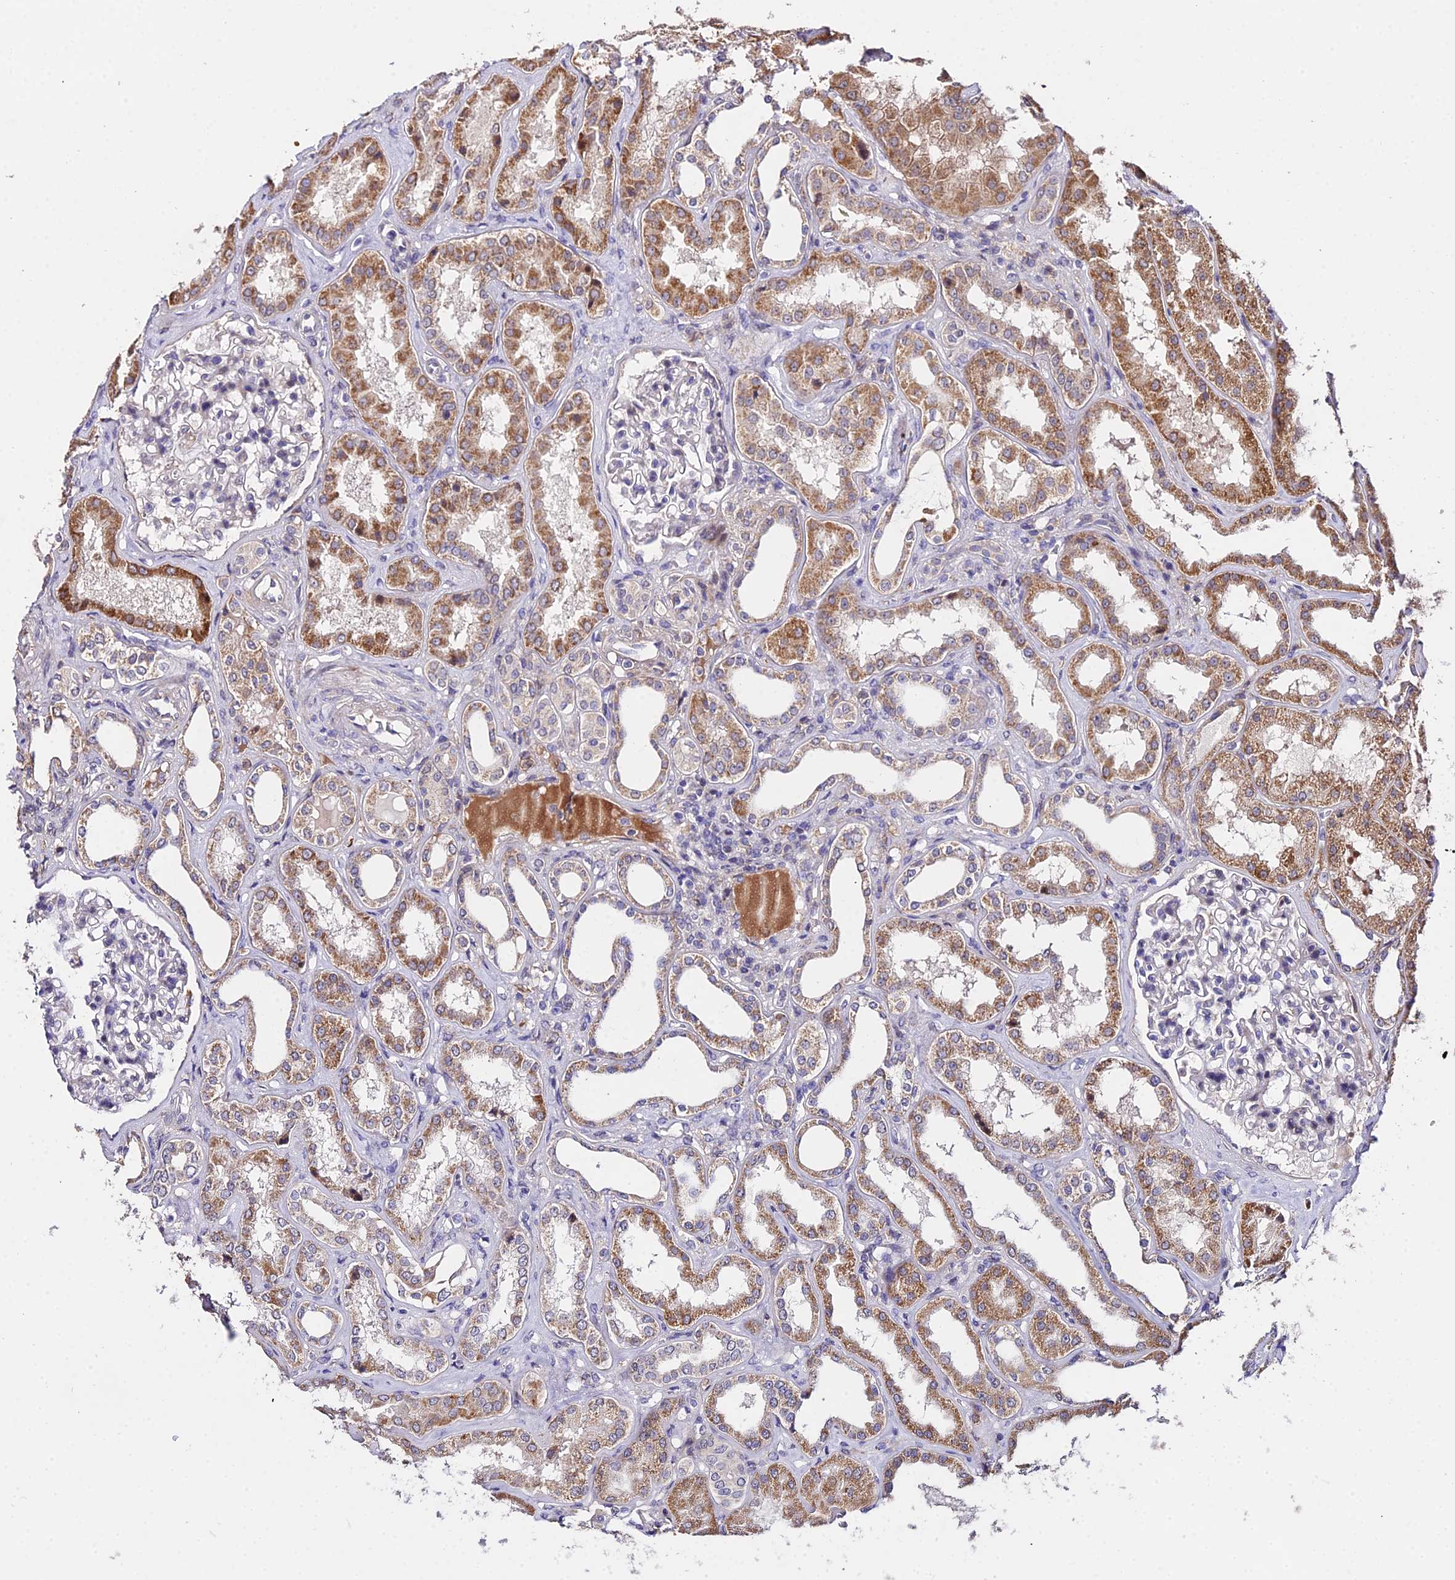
{"staining": {"intensity": "negative", "quantity": "none", "location": "none"}, "tissue": "kidney", "cell_type": "Cells in glomeruli", "image_type": "normal", "snomed": [{"axis": "morphology", "description": "Normal tissue, NOS"}, {"axis": "topography", "description": "Kidney"}], "caption": "Cells in glomeruli are negative for protein expression in unremarkable human kidney. (DAB immunohistochemistry (IHC) visualized using brightfield microscopy, high magnification).", "gene": "WDR5B", "patient": {"sex": "female", "age": 56}}